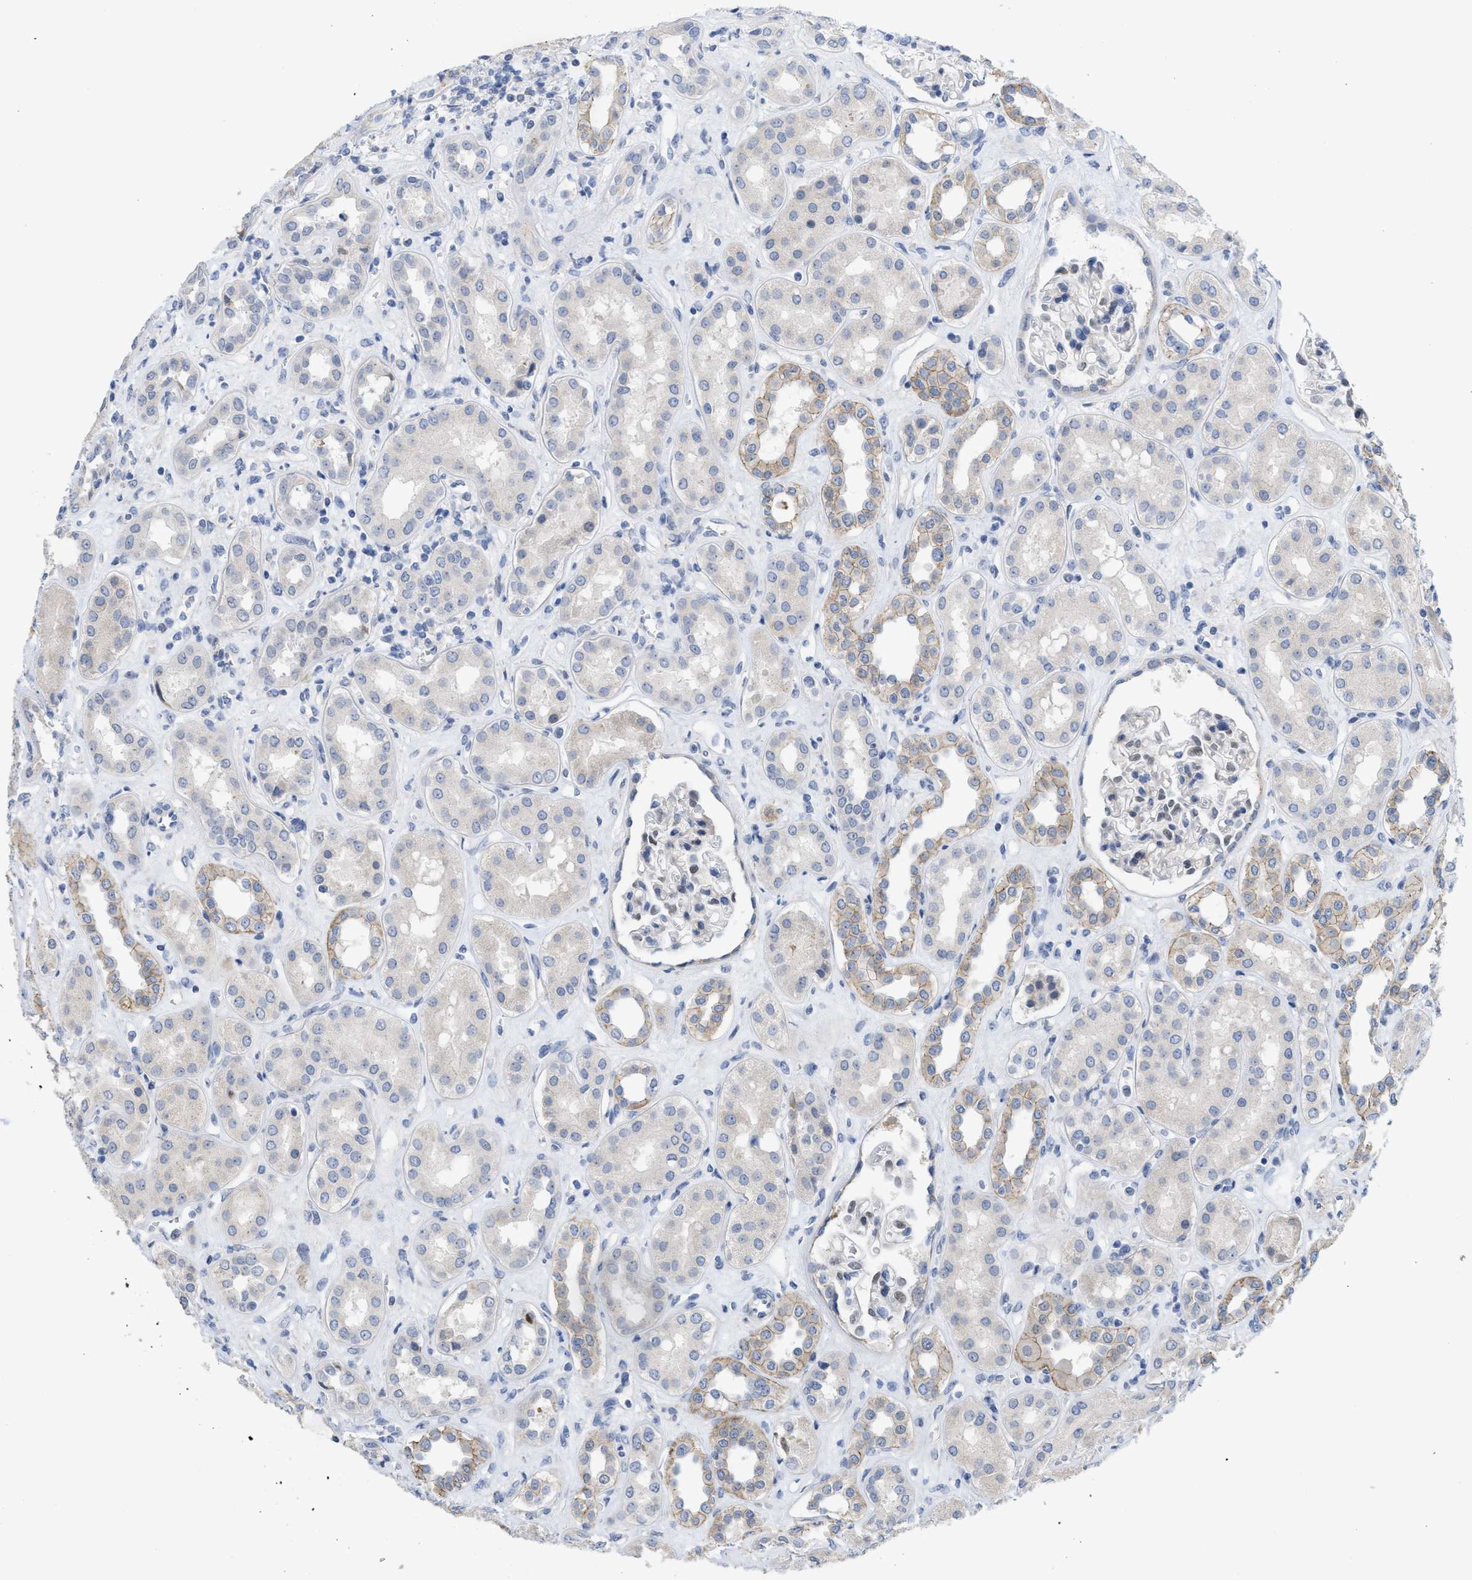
{"staining": {"intensity": "moderate", "quantity": "<25%", "location": "nuclear"}, "tissue": "kidney", "cell_type": "Cells in glomeruli", "image_type": "normal", "snomed": [{"axis": "morphology", "description": "Normal tissue, NOS"}, {"axis": "topography", "description": "Kidney"}], "caption": "Human kidney stained with a brown dye exhibits moderate nuclear positive staining in about <25% of cells in glomeruli.", "gene": "CDPF1", "patient": {"sex": "male", "age": 59}}